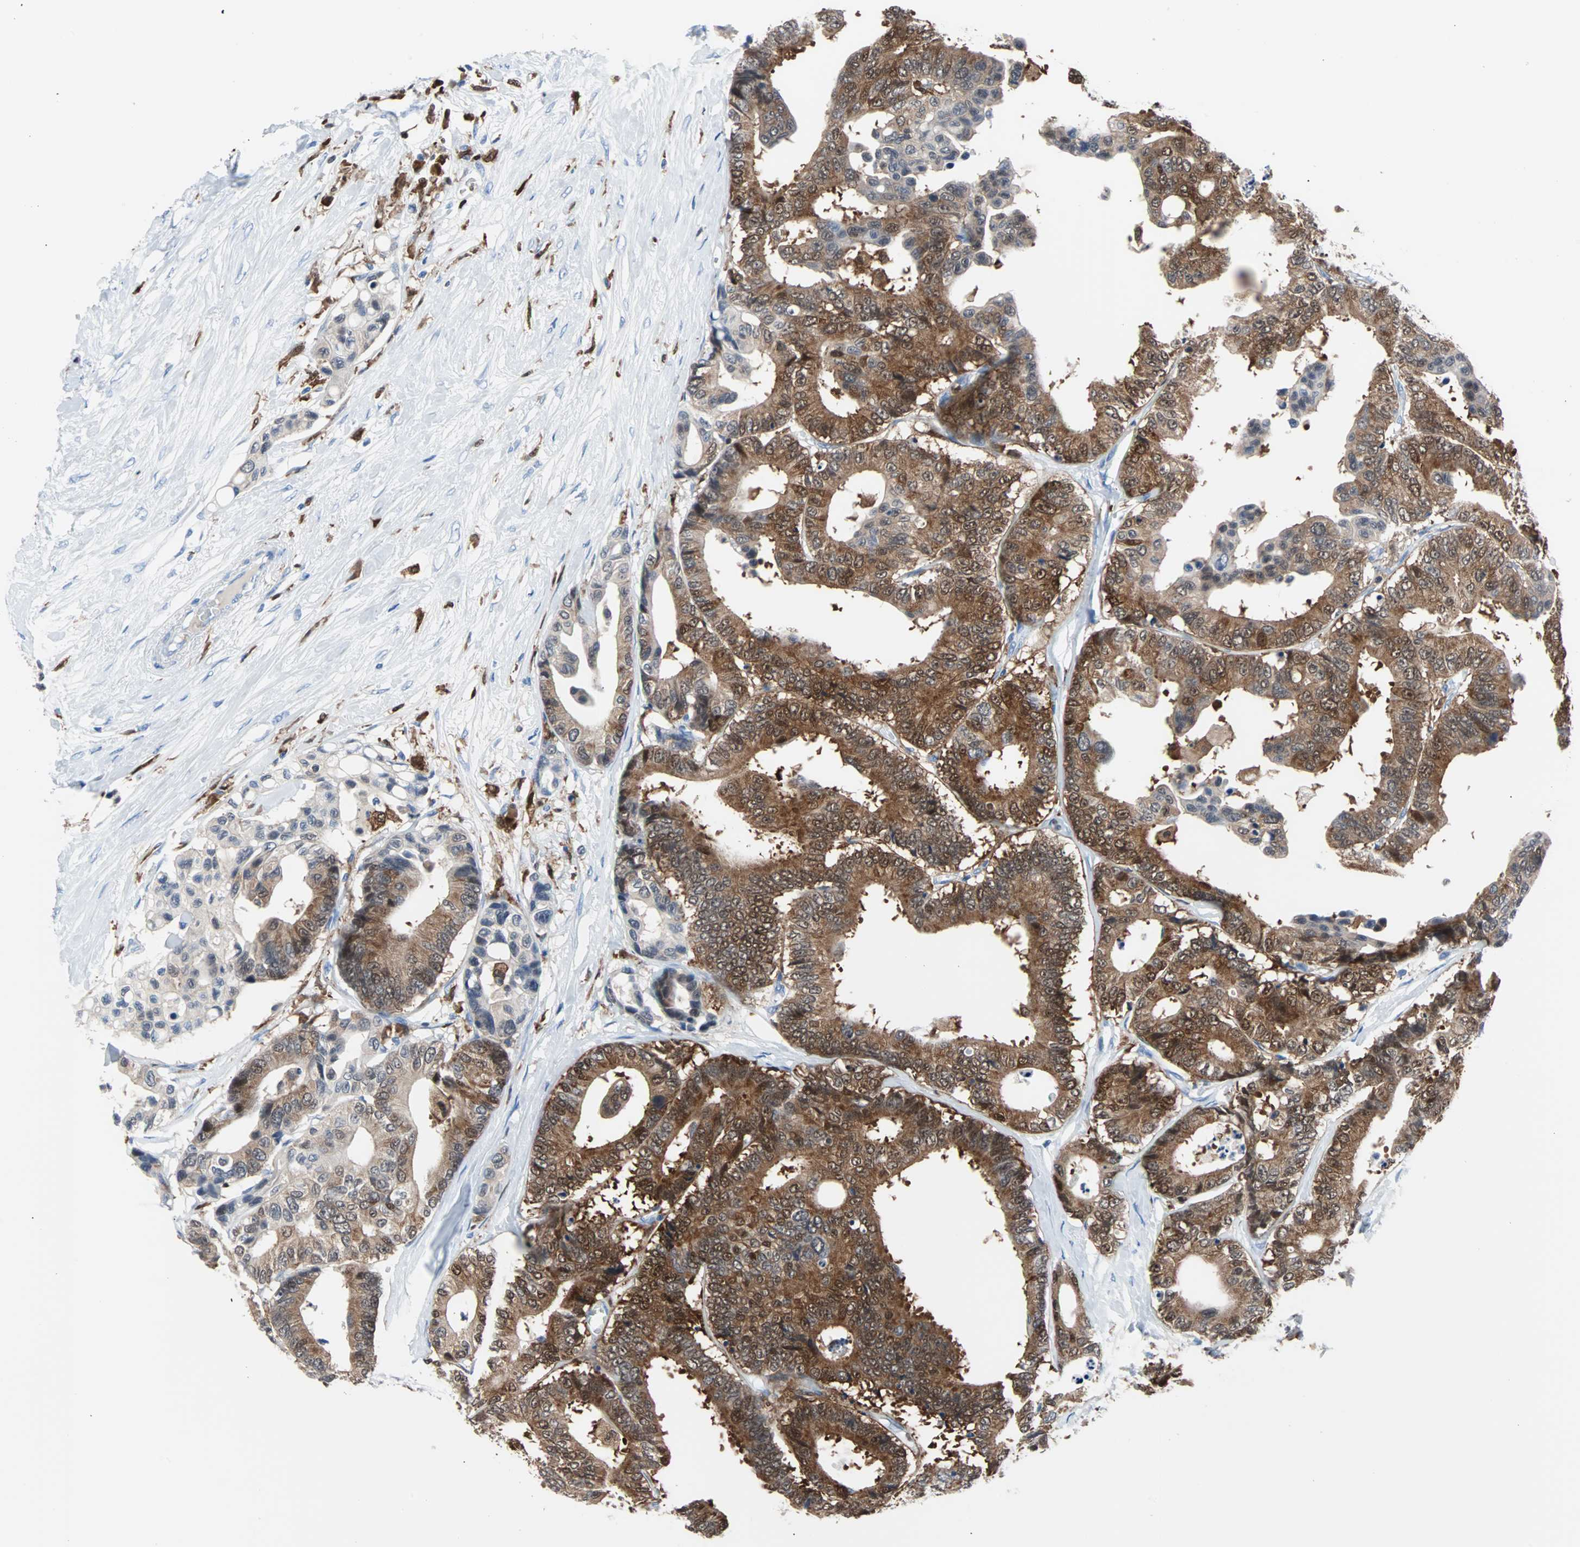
{"staining": {"intensity": "strong", "quantity": ">75%", "location": "cytoplasmic/membranous"}, "tissue": "colorectal cancer", "cell_type": "Tumor cells", "image_type": "cancer", "snomed": [{"axis": "morphology", "description": "Normal tissue, NOS"}, {"axis": "morphology", "description": "Adenocarcinoma, NOS"}, {"axis": "topography", "description": "Colon"}], "caption": "High-magnification brightfield microscopy of adenocarcinoma (colorectal) stained with DAB (brown) and counterstained with hematoxylin (blue). tumor cells exhibit strong cytoplasmic/membranous staining is appreciated in approximately>75% of cells. (DAB (3,3'-diaminobenzidine) IHC, brown staining for protein, blue staining for nuclei).", "gene": "SYK", "patient": {"sex": "male", "age": 82}}